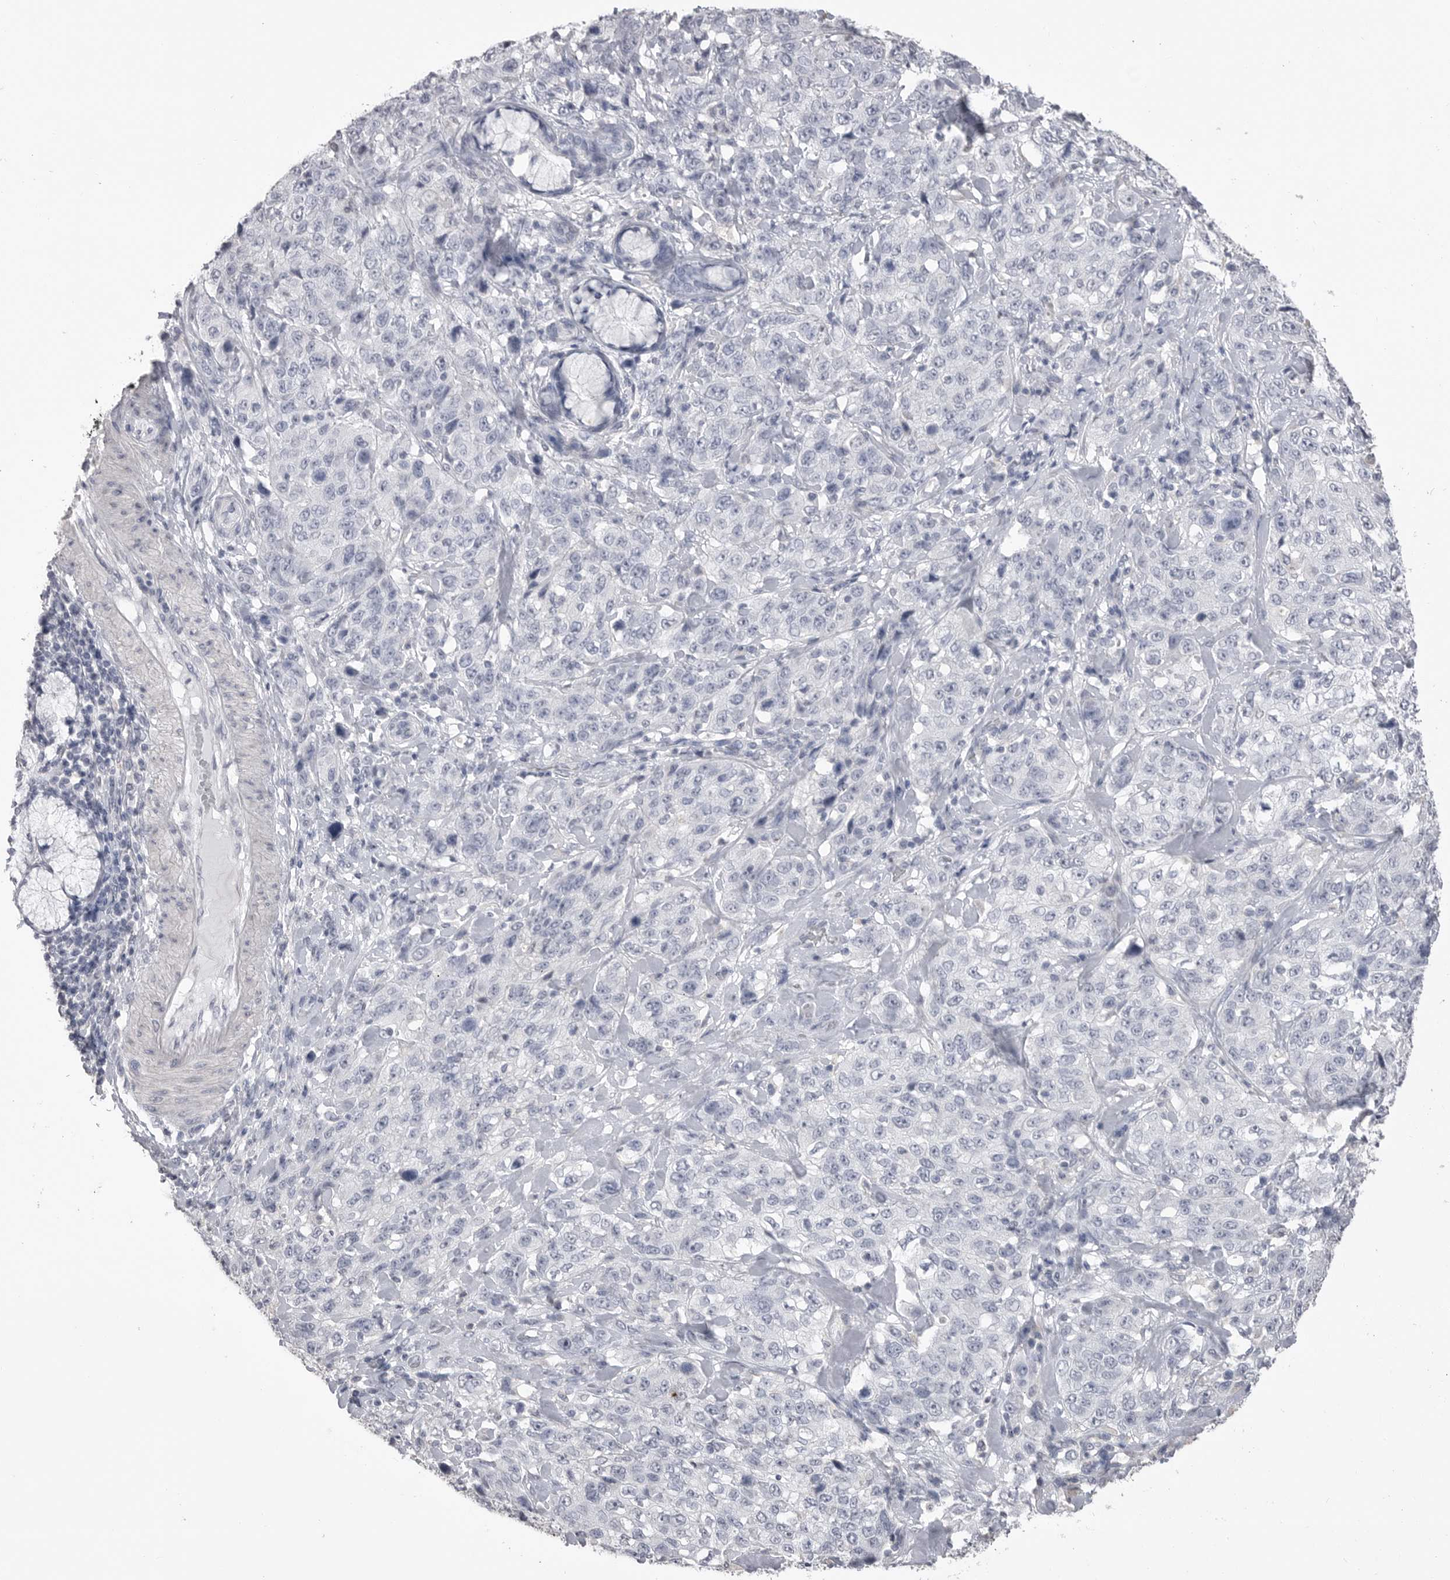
{"staining": {"intensity": "negative", "quantity": "none", "location": "none"}, "tissue": "stomach cancer", "cell_type": "Tumor cells", "image_type": "cancer", "snomed": [{"axis": "morphology", "description": "Adenocarcinoma, NOS"}, {"axis": "topography", "description": "Stomach"}], "caption": "The immunohistochemistry image has no significant expression in tumor cells of stomach cancer tissue.", "gene": "ICAM5", "patient": {"sex": "male", "age": 48}}